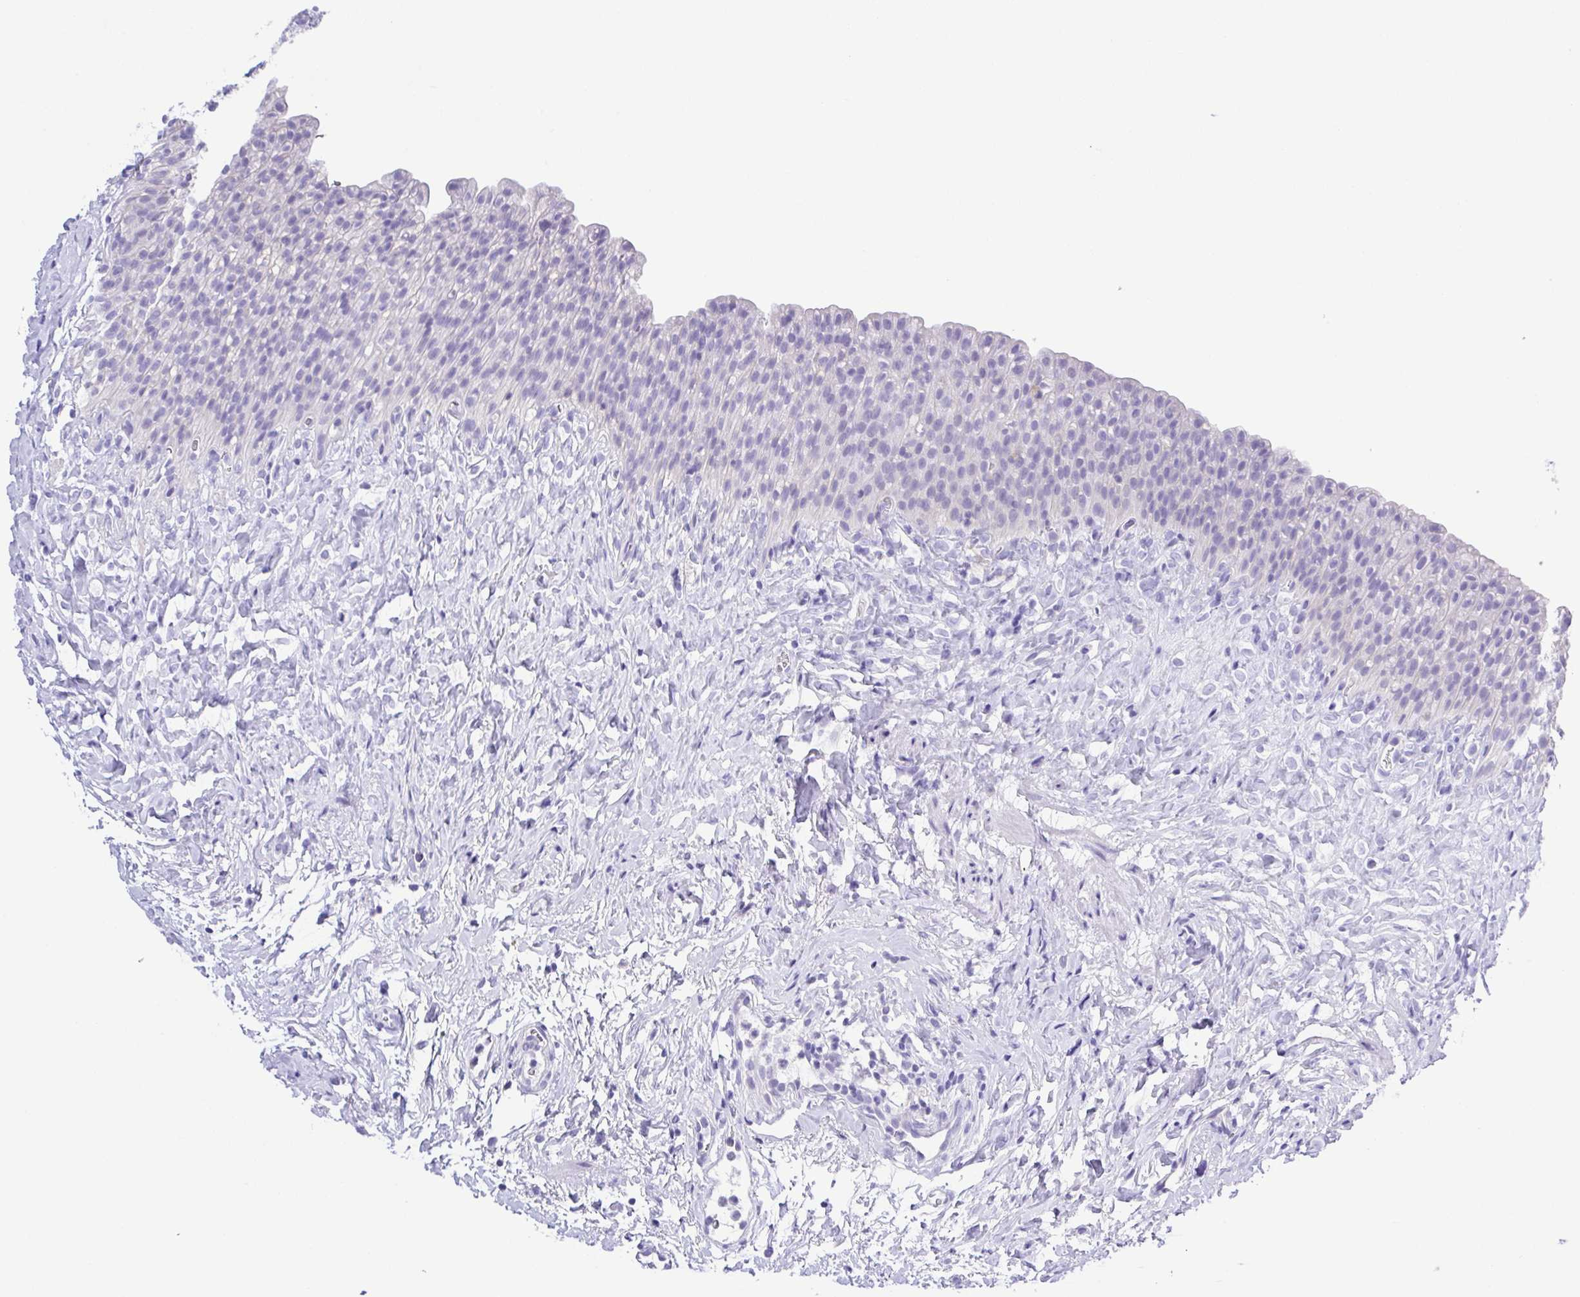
{"staining": {"intensity": "negative", "quantity": "none", "location": "none"}, "tissue": "urinary bladder", "cell_type": "Urothelial cells", "image_type": "normal", "snomed": [{"axis": "morphology", "description": "Normal tissue, NOS"}, {"axis": "topography", "description": "Urinary bladder"}, {"axis": "topography", "description": "Prostate"}], "caption": "Protein analysis of benign urinary bladder shows no significant positivity in urothelial cells.", "gene": "CD72", "patient": {"sex": "male", "age": 76}}